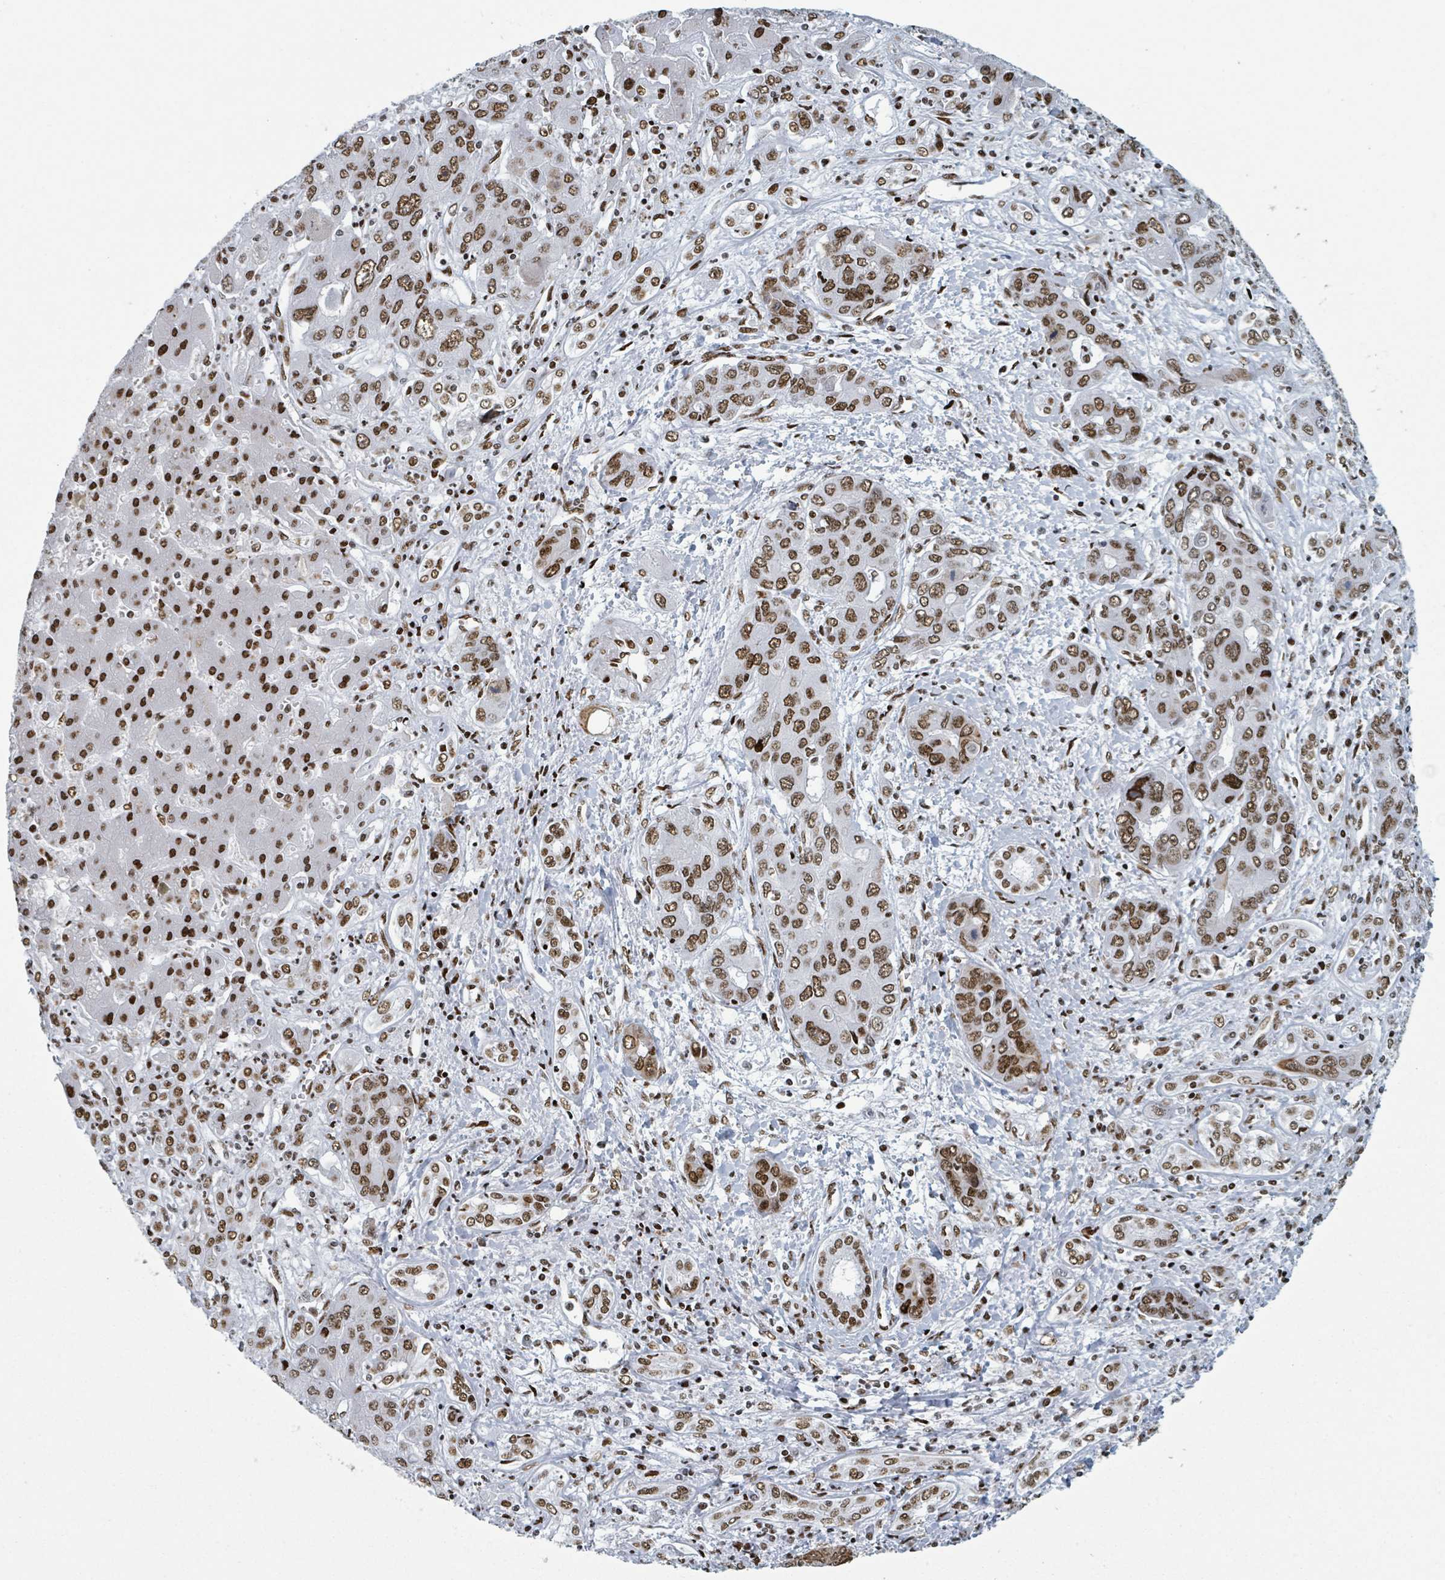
{"staining": {"intensity": "moderate", "quantity": ">75%", "location": "nuclear"}, "tissue": "liver cancer", "cell_type": "Tumor cells", "image_type": "cancer", "snomed": [{"axis": "morphology", "description": "Cholangiocarcinoma"}, {"axis": "topography", "description": "Liver"}], "caption": "DAB (3,3'-diaminobenzidine) immunohistochemical staining of cholangiocarcinoma (liver) displays moderate nuclear protein positivity in approximately >75% of tumor cells.", "gene": "DHX16", "patient": {"sex": "male", "age": 67}}